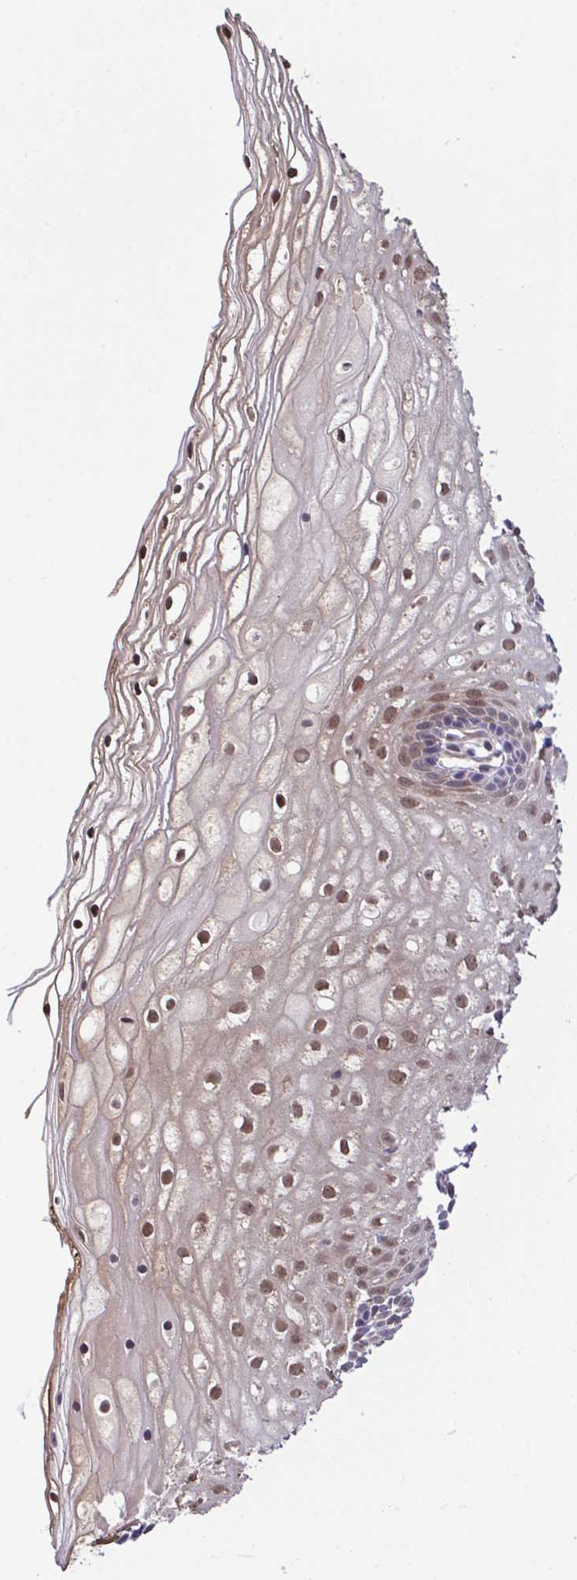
{"staining": {"intensity": "weak", "quantity": "25%-75%", "location": "nuclear"}, "tissue": "cervix", "cell_type": "Glandular cells", "image_type": "normal", "snomed": [{"axis": "morphology", "description": "Normal tissue, NOS"}, {"axis": "topography", "description": "Cervix"}], "caption": "Glandular cells reveal low levels of weak nuclear staining in about 25%-75% of cells in normal cervix.", "gene": "CMPK1", "patient": {"sex": "female", "age": 36}}